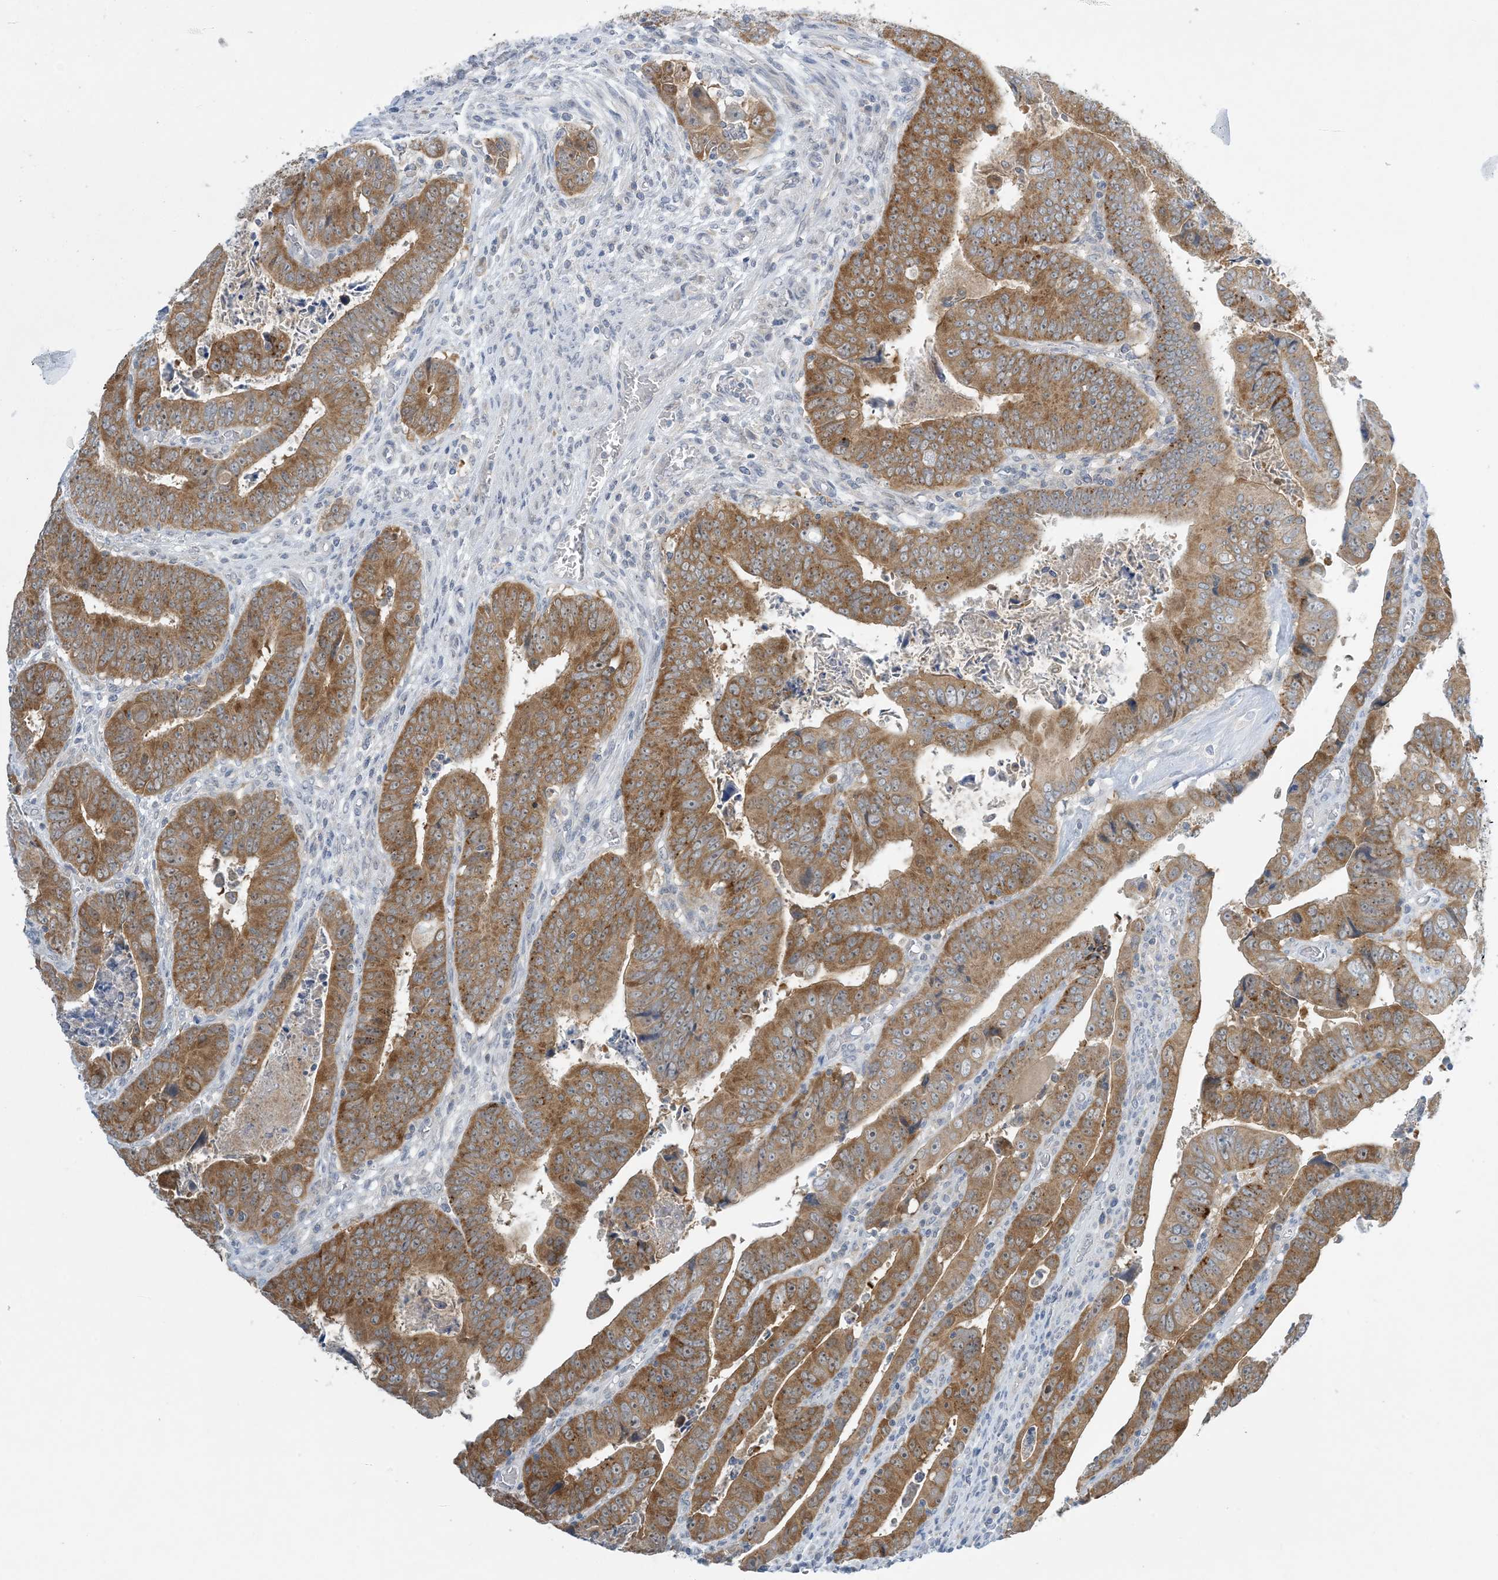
{"staining": {"intensity": "moderate", "quantity": ">75%", "location": "cytoplasmic/membranous"}, "tissue": "colorectal cancer", "cell_type": "Tumor cells", "image_type": "cancer", "snomed": [{"axis": "morphology", "description": "Normal tissue, NOS"}, {"axis": "morphology", "description": "Adenocarcinoma, NOS"}, {"axis": "topography", "description": "Rectum"}], "caption": "A photomicrograph showing moderate cytoplasmic/membranous staining in approximately >75% of tumor cells in colorectal cancer, as visualized by brown immunohistochemical staining.", "gene": "MRPS18A", "patient": {"sex": "female", "age": 65}}